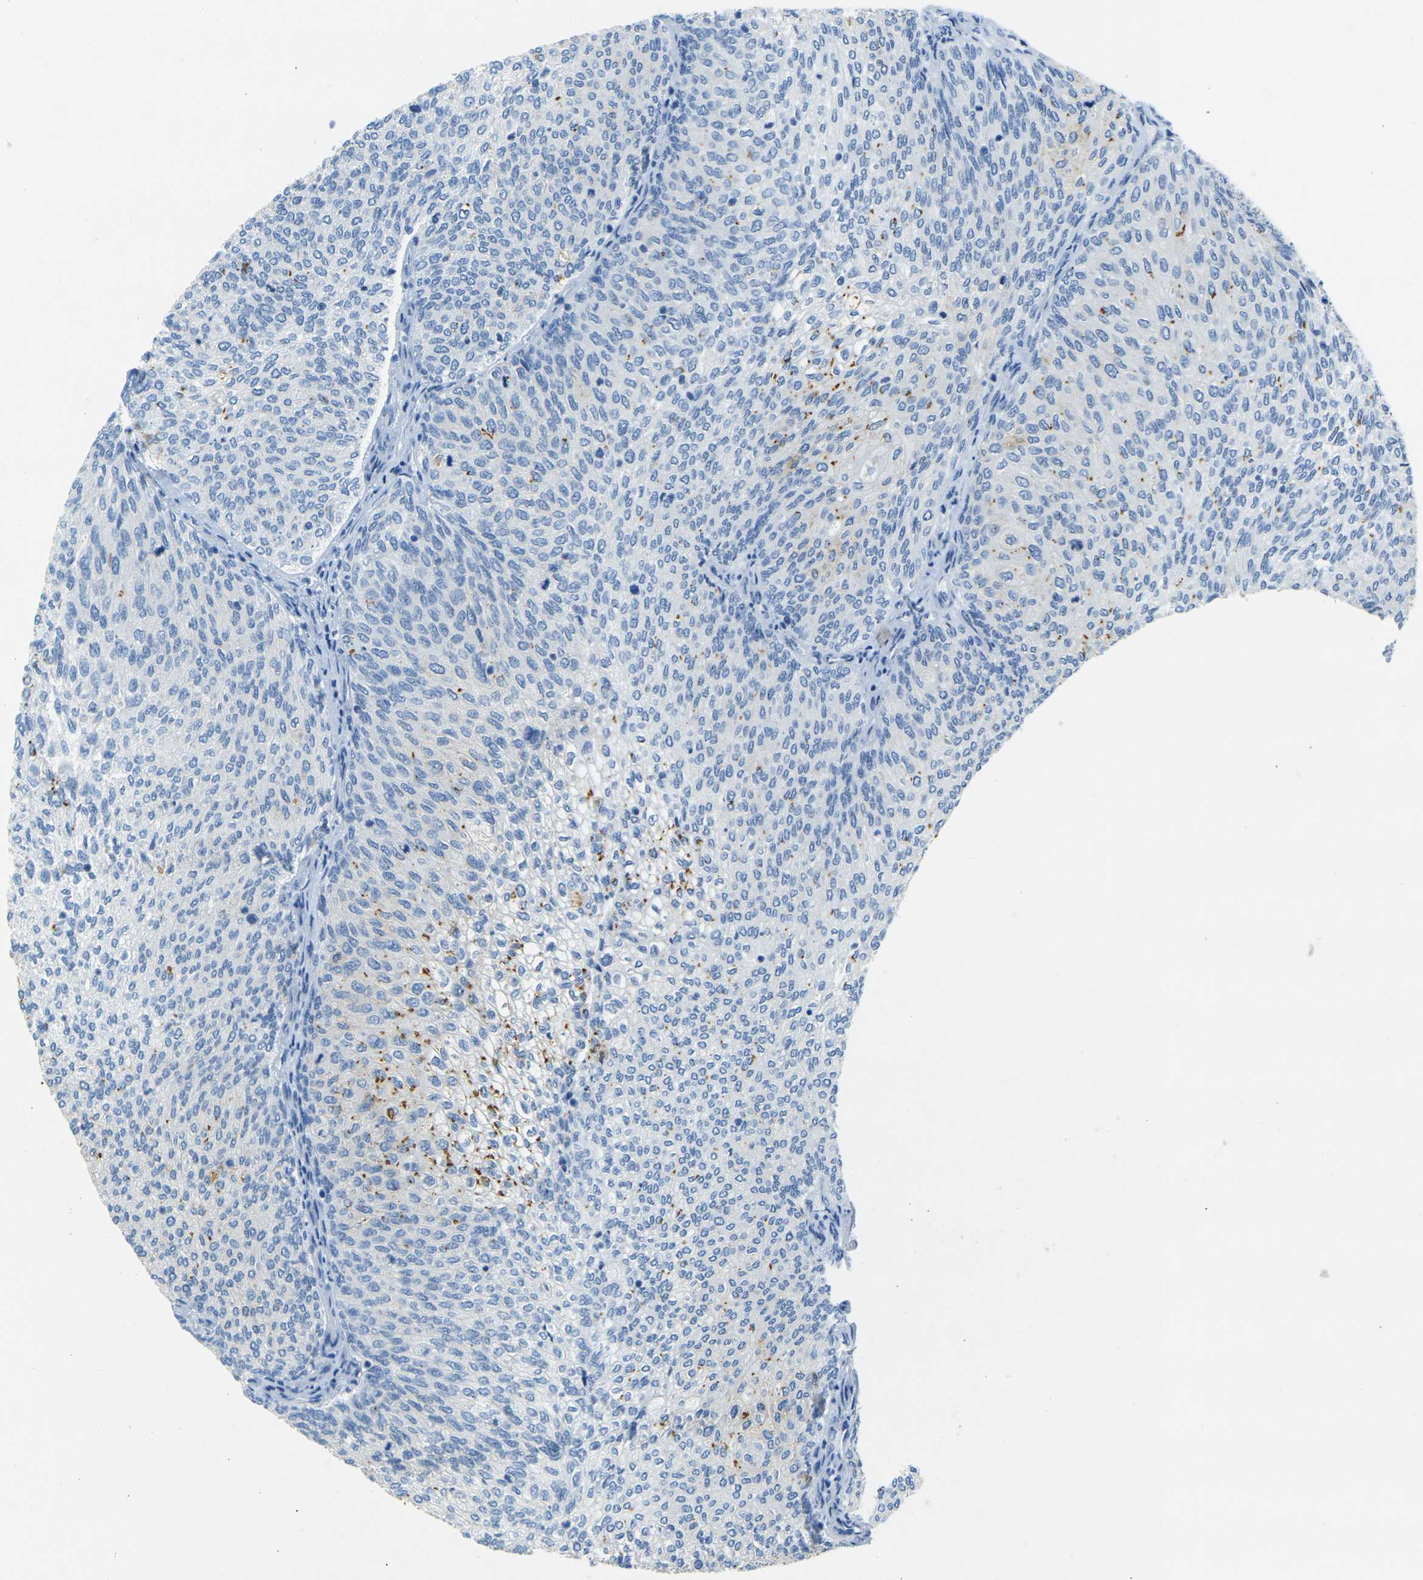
{"staining": {"intensity": "moderate", "quantity": "<25%", "location": "cytoplasmic/membranous"}, "tissue": "urothelial cancer", "cell_type": "Tumor cells", "image_type": "cancer", "snomed": [{"axis": "morphology", "description": "Urothelial carcinoma, Low grade"}, {"axis": "topography", "description": "Urinary bladder"}], "caption": "The histopathology image reveals staining of urothelial cancer, revealing moderate cytoplasmic/membranous protein staining (brown color) within tumor cells.", "gene": "SORT1", "patient": {"sex": "female", "age": 79}}